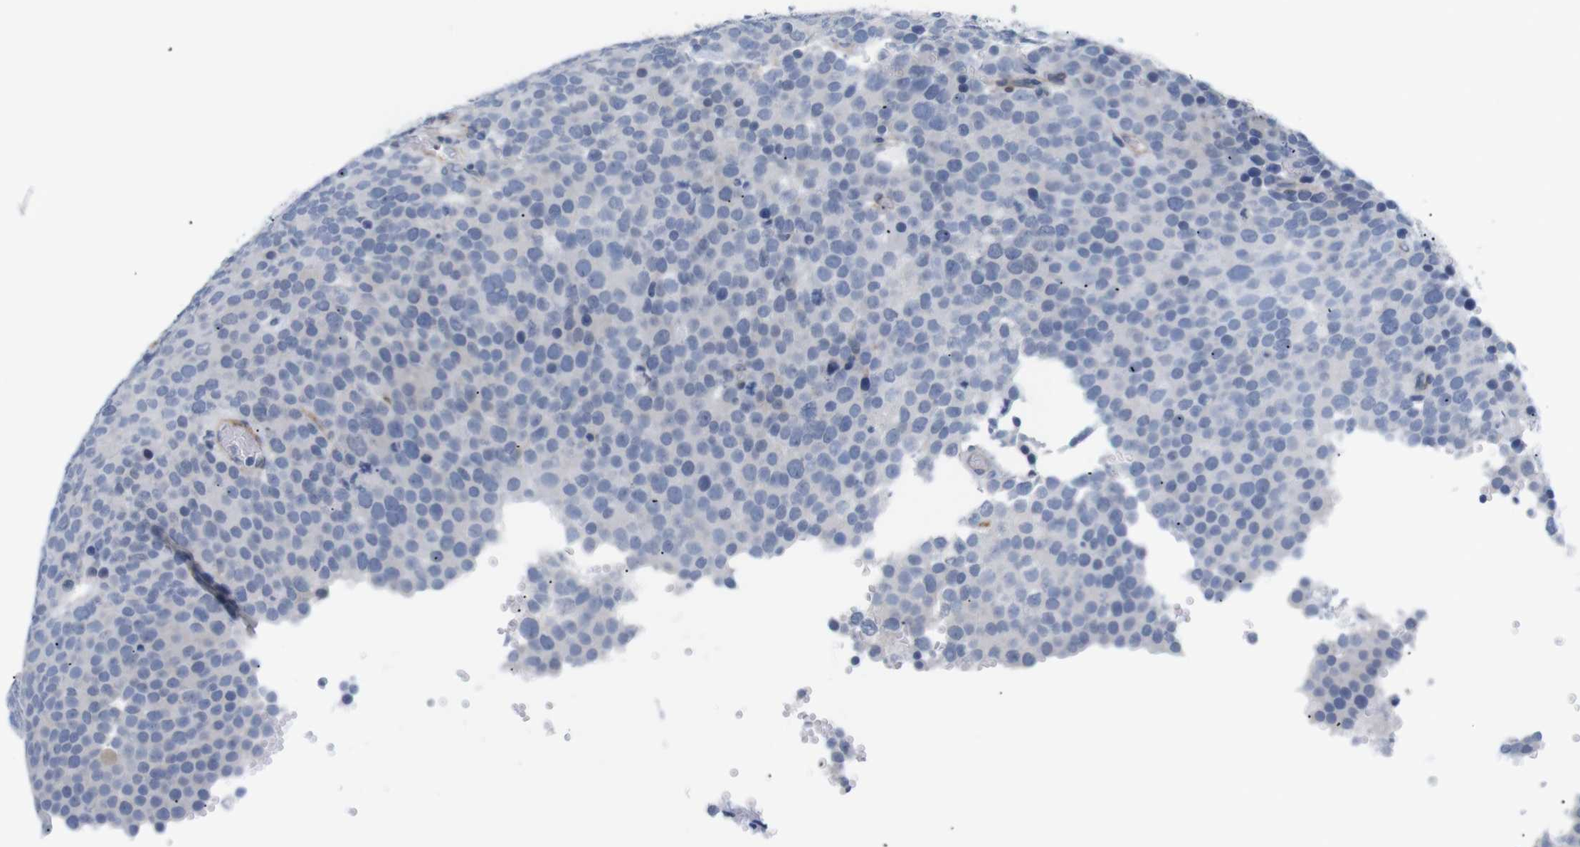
{"staining": {"intensity": "negative", "quantity": "none", "location": "none"}, "tissue": "testis cancer", "cell_type": "Tumor cells", "image_type": "cancer", "snomed": [{"axis": "morphology", "description": "Normal tissue, NOS"}, {"axis": "morphology", "description": "Seminoma, NOS"}, {"axis": "topography", "description": "Testis"}], "caption": "This is an immunohistochemistry image of testis cancer (seminoma). There is no positivity in tumor cells.", "gene": "STMN3", "patient": {"sex": "male", "age": 71}}